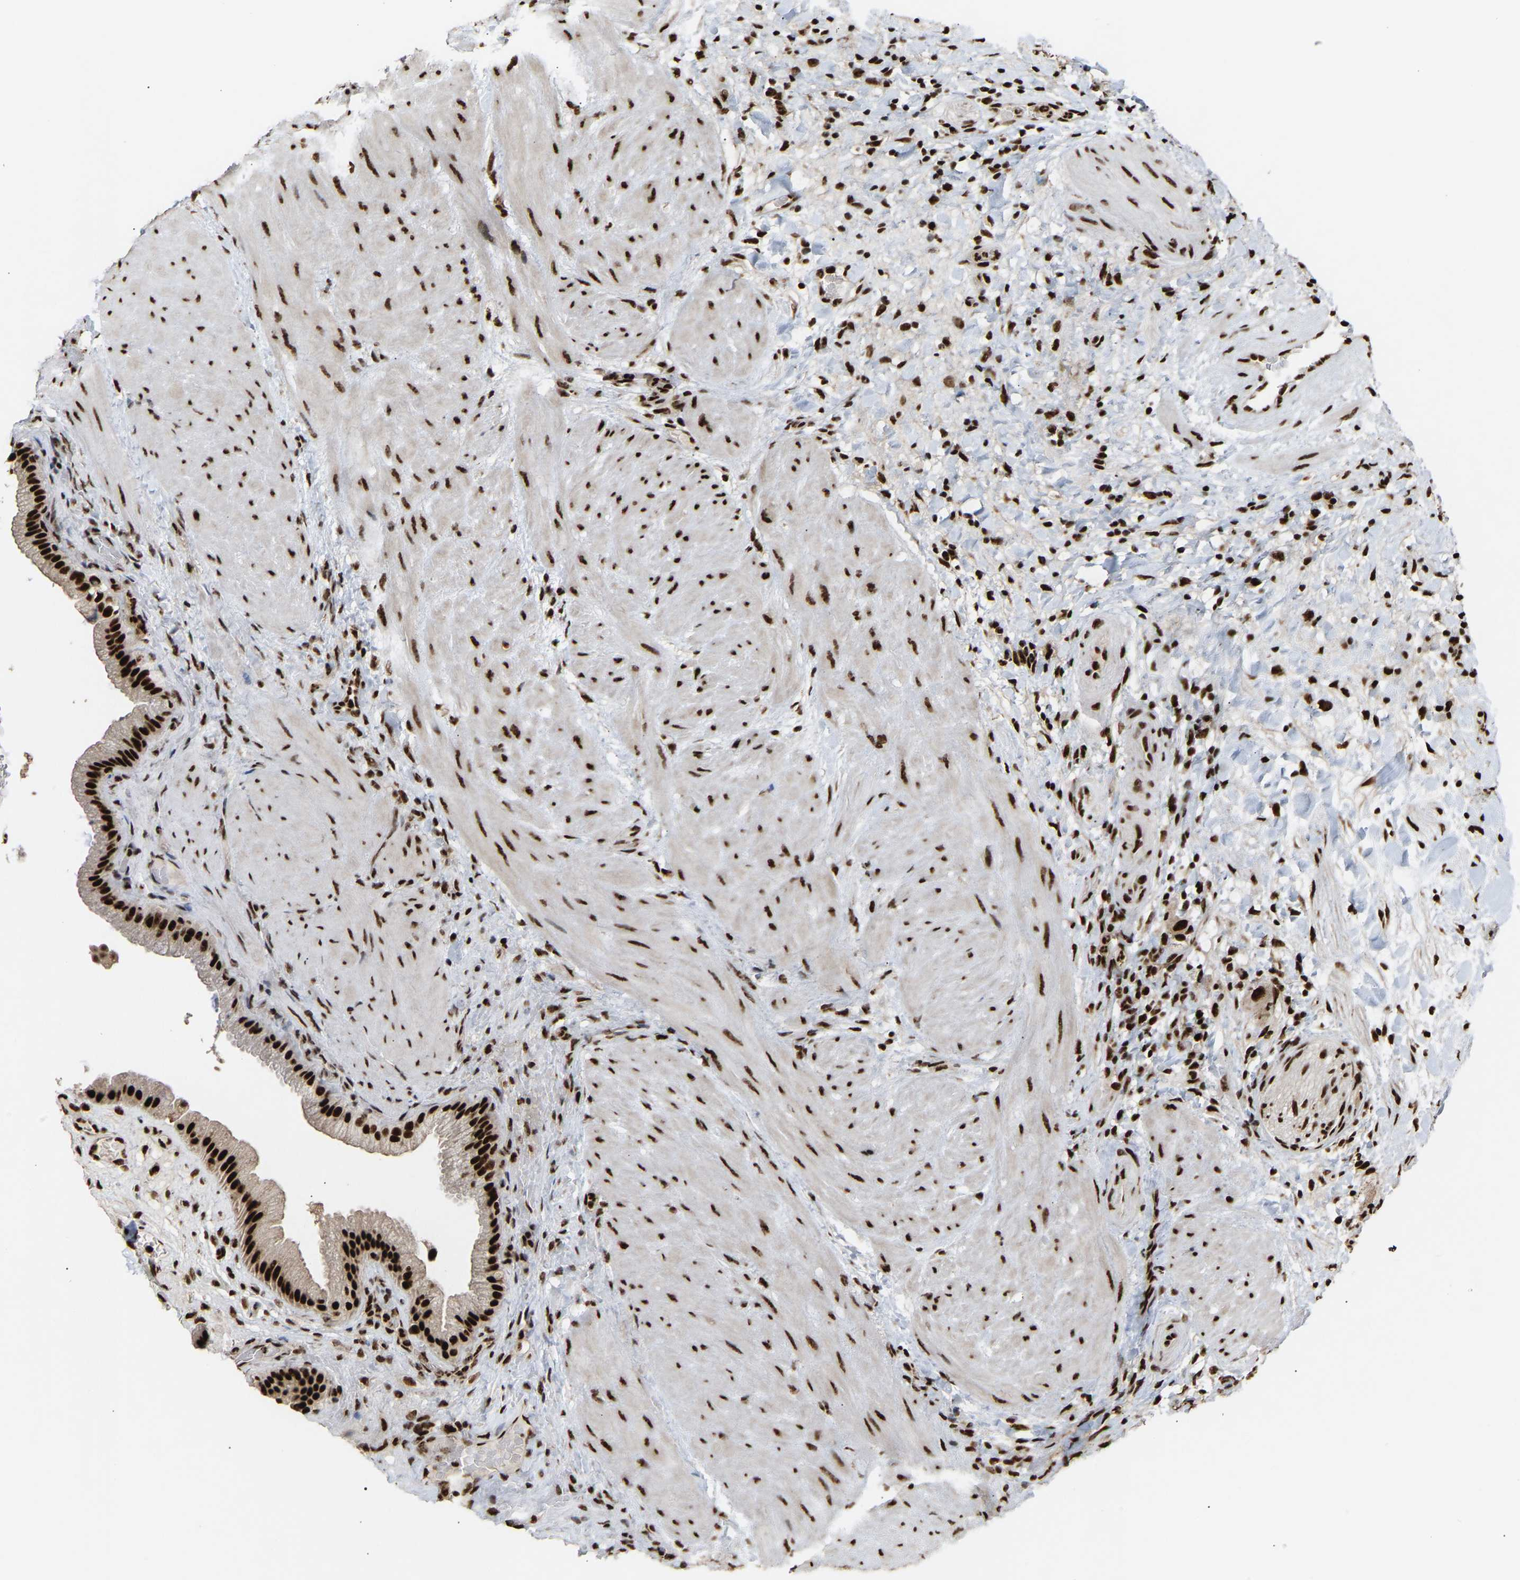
{"staining": {"intensity": "strong", "quantity": ">75%", "location": "nuclear"}, "tissue": "gallbladder", "cell_type": "Glandular cells", "image_type": "normal", "snomed": [{"axis": "morphology", "description": "Normal tissue, NOS"}, {"axis": "topography", "description": "Gallbladder"}], "caption": "Brown immunohistochemical staining in unremarkable human gallbladder shows strong nuclear staining in approximately >75% of glandular cells.", "gene": "ALYREF", "patient": {"sex": "male", "age": 49}}